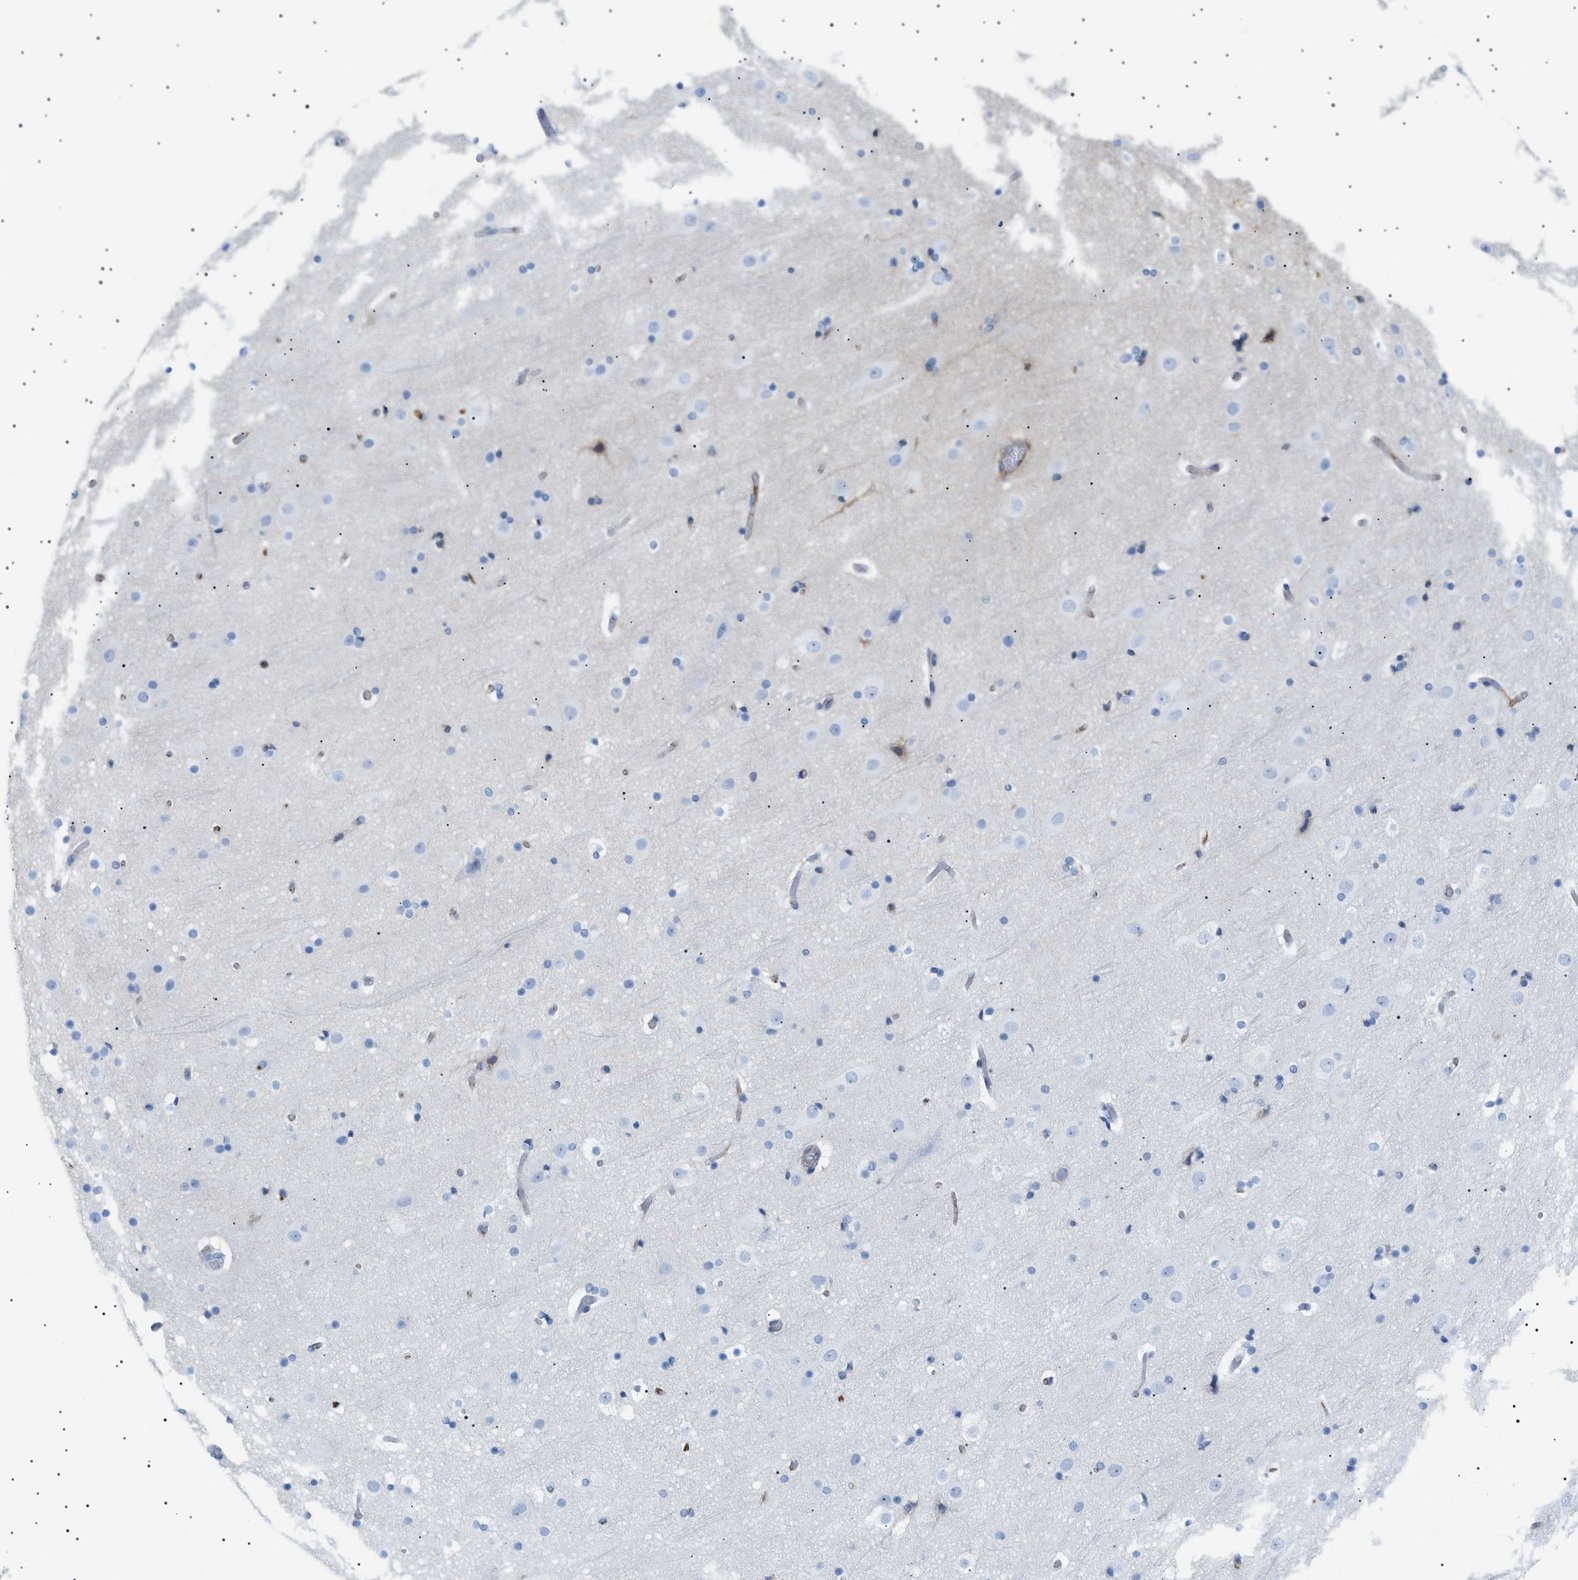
{"staining": {"intensity": "negative", "quantity": "none", "location": "none"}, "tissue": "cerebral cortex", "cell_type": "Endothelial cells", "image_type": "normal", "snomed": [{"axis": "morphology", "description": "Normal tissue, NOS"}, {"axis": "topography", "description": "Cerebral cortex"}], "caption": "High power microscopy photomicrograph of an IHC photomicrograph of normal cerebral cortex, revealing no significant expression in endothelial cells. (DAB IHC, high magnification).", "gene": "LPA", "patient": {"sex": "male", "age": 57}}